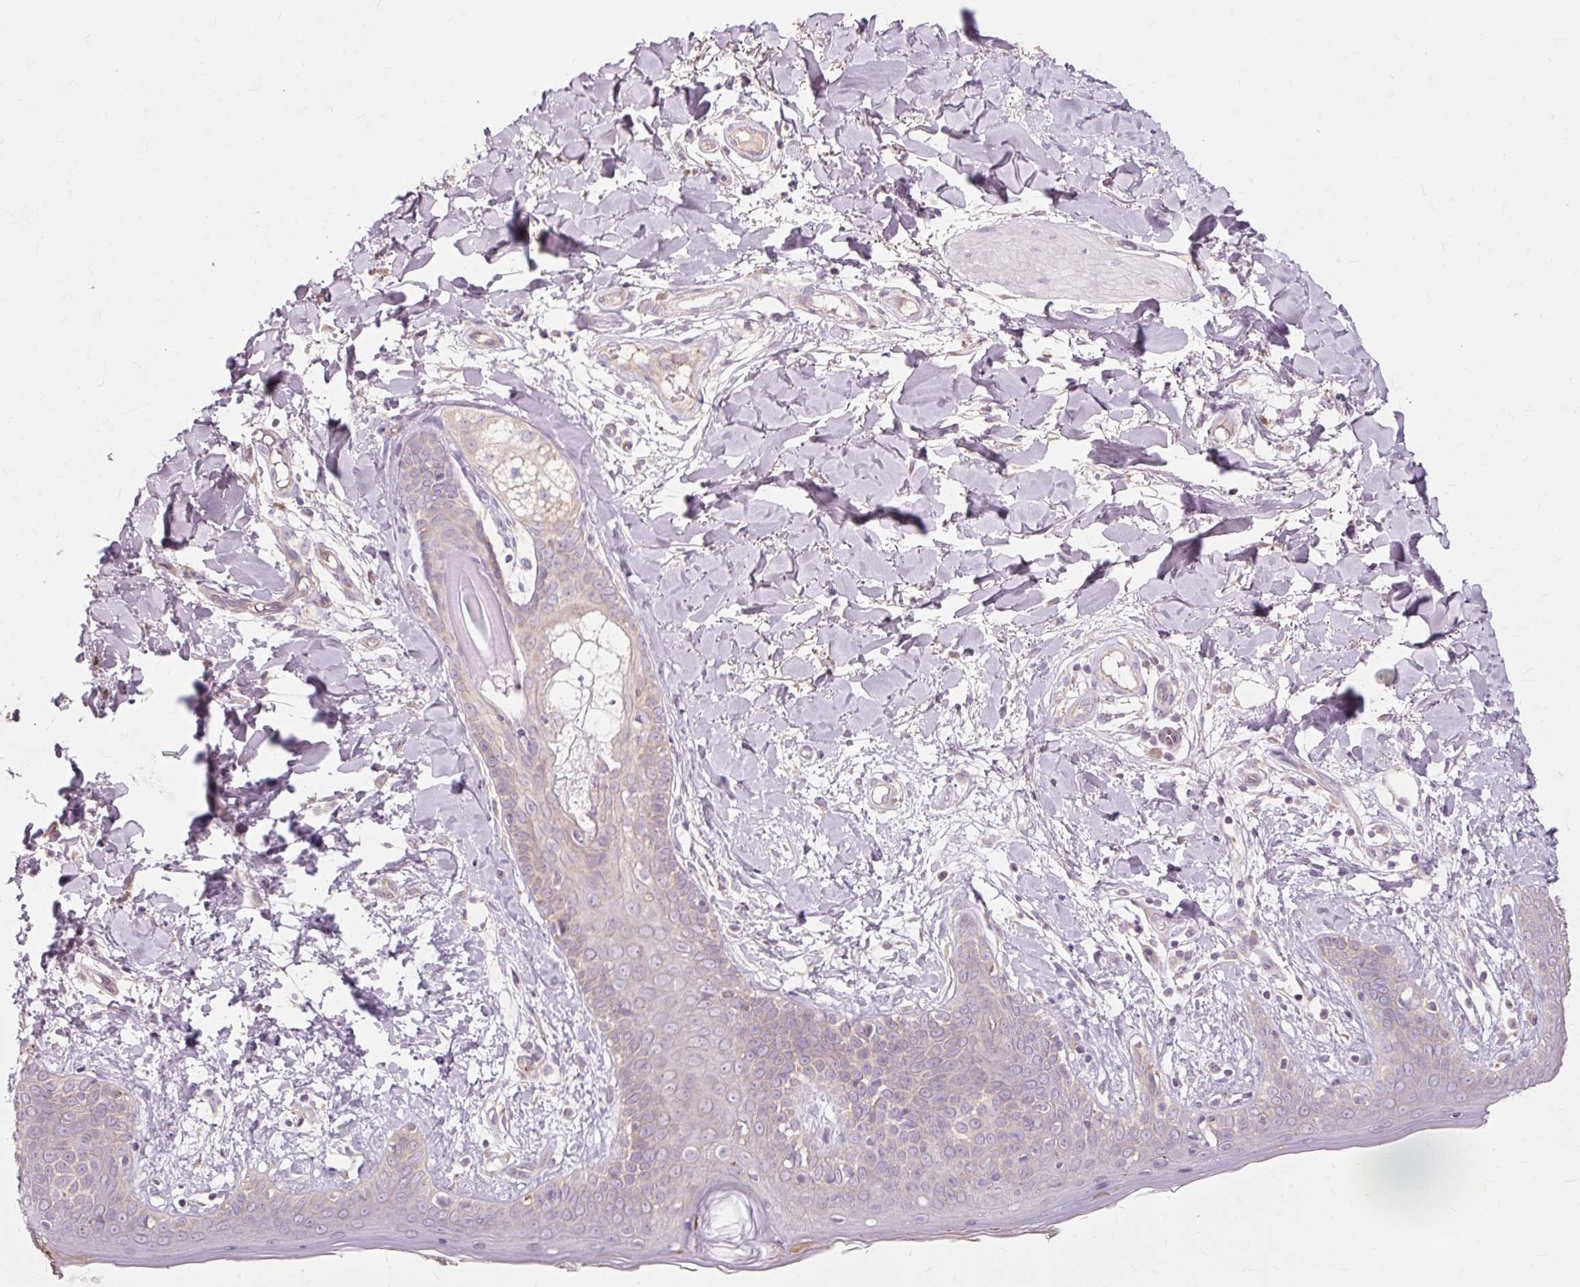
{"staining": {"intensity": "negative", "quantity": "none", "location": "none"}, "tissue": "skin", "cell_type": "Fibroblasts", "image_type": "normal", "snomed": [{"axis": "morphology", "description": "Normal tissue, NOS"}, {"axis": "topography", "description": "Skin"}], "caption": "A high-resolution histopathology image shows immunohistochemistry (IHC) staining of normal skin, which shows no significant expression in fibroblasts. (Stains: DAB (3,3'-diaminobenzidine) immunohistochemistry (IHC) with hematoxylin counter stain, Microscopy: brightfield microscopy at high magnification).", "gene": "PDZD2", "patient": {"sex": "female", "age": 34}}